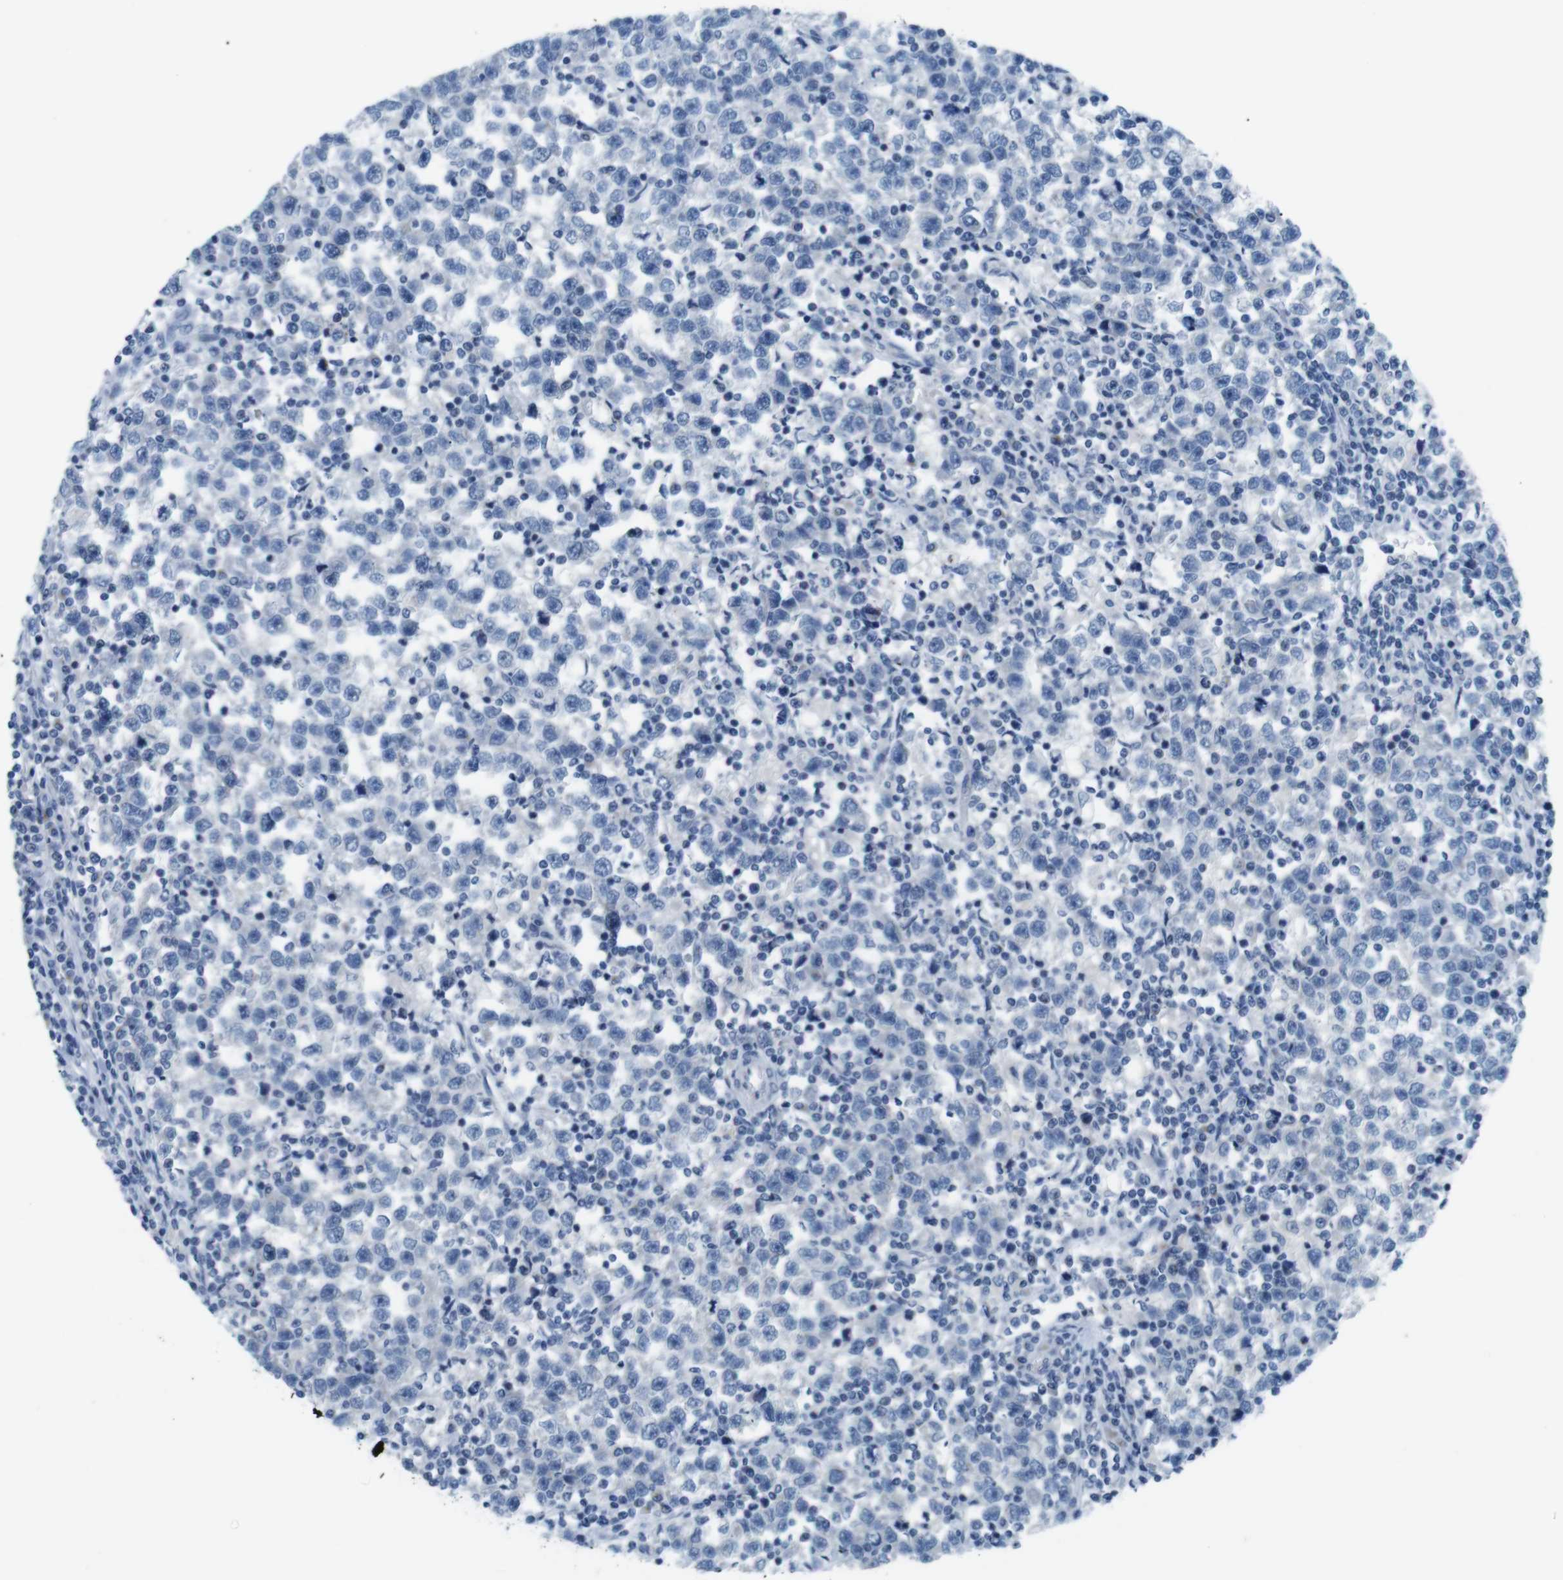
{"staining": {"intensity": "negative", "quantity": "none", "location": "none"}, "tissue": "testis cancer", "cell_type": "Tumor cells", "image_type": "cancer", "snomed": [{"axis": "morphology", "description": "Seminoma, NOS"}, {"axis": "topography", "description": "Testis"}], "caption": "Protein analysis of testis cancer reveals no significant positivity in tumor cells.", "gene": "GOLGA2", "patient": {"sex": "male", "age": 43}}